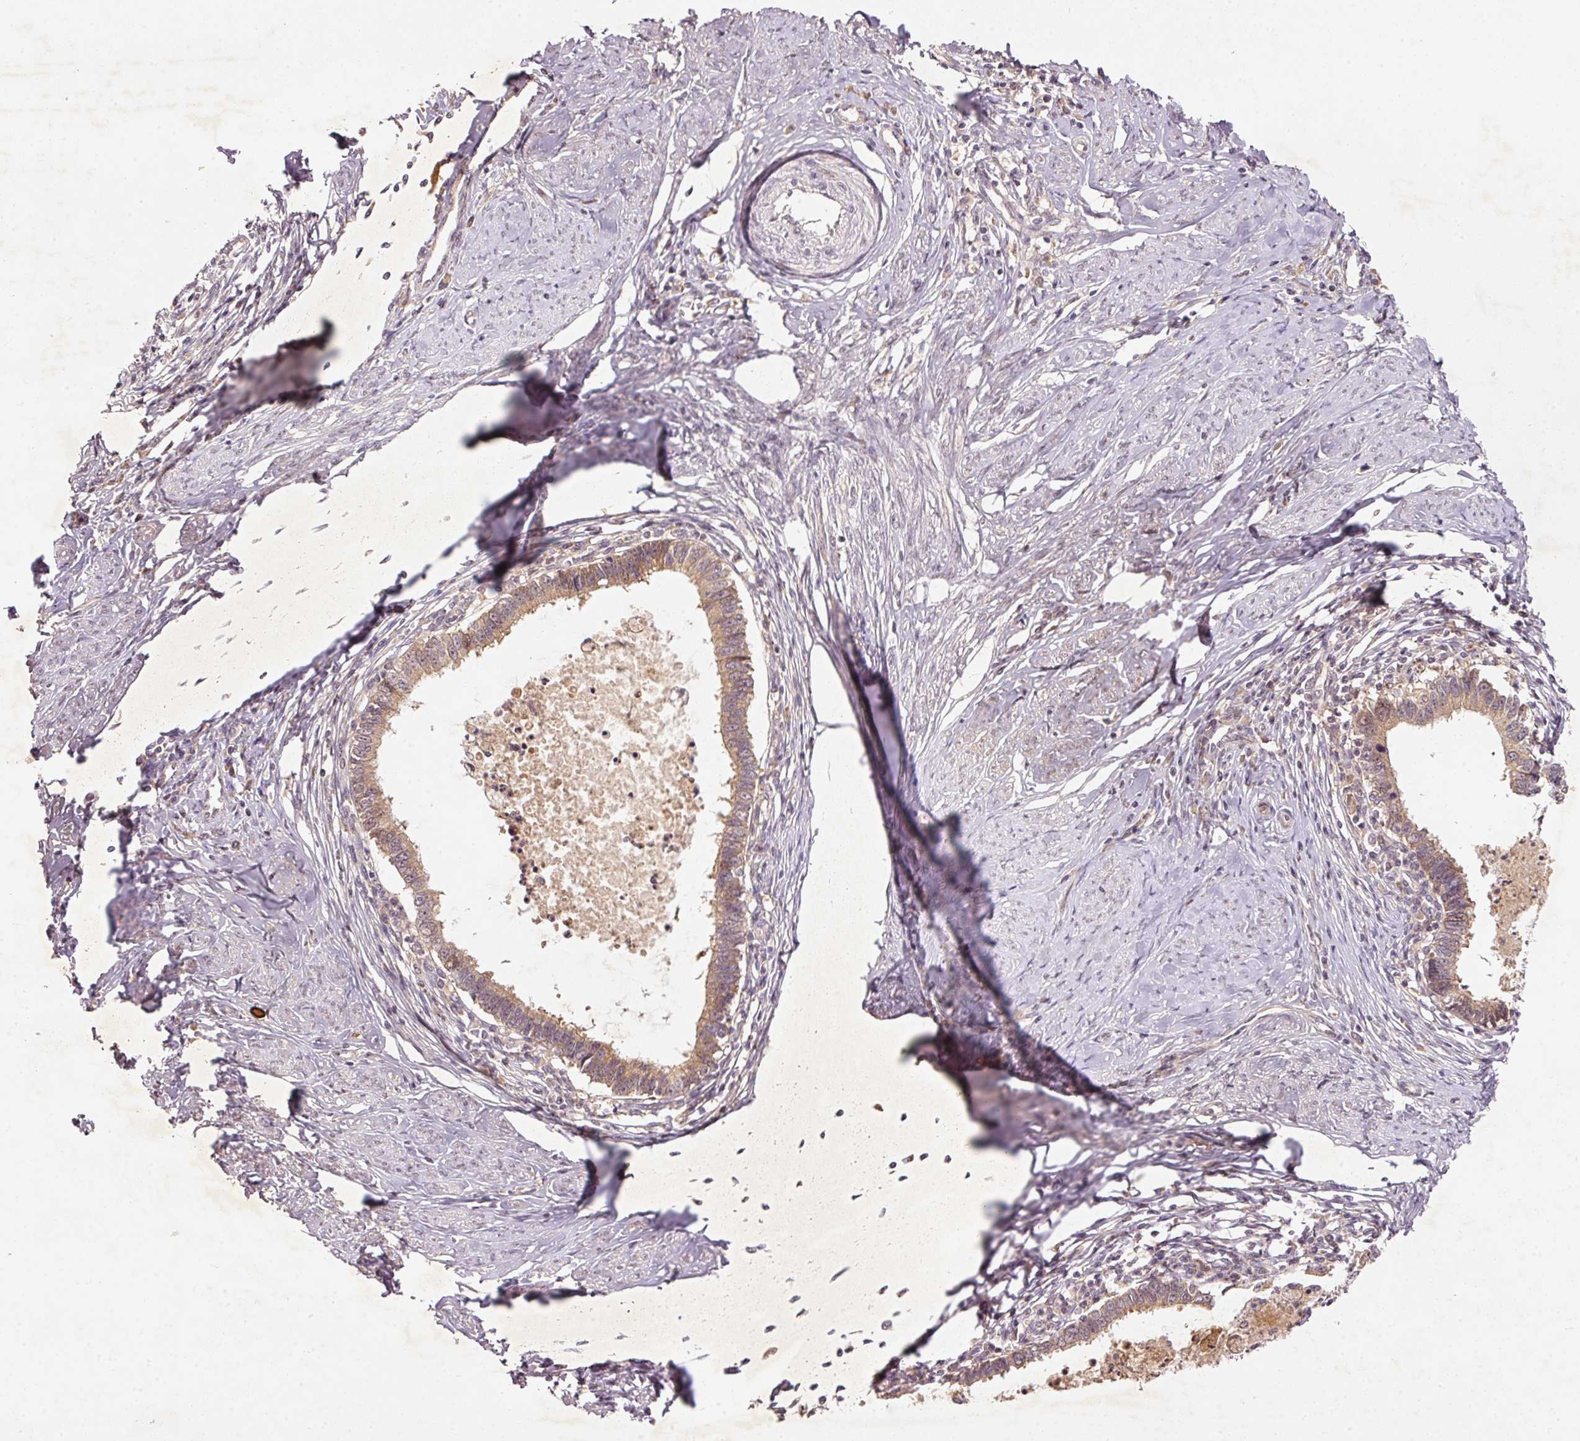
{"staining": {"intensity": "moderate", "quantity": ">75%", "location": "cytoplasmic/membranous"}, "tissue": "cervical cancer", "cell_type": "Tumor cells", "image_type": "cancer", "snomed": [{"axis": "morphology", "description": "Adenocarcinoma, NOS"}, {"axis": "topography", "description": "Cervix"}], "caption": "IHC micrograph of neoplastic tissue: cervical adenocarcinoma stained using immunohistochemistry (IHC) exhibits medium levels of moderate protein expression localized specifically in the cytoplasmic/membranous of tumor cells, appearing as a cytoplasmic/membranous brown color.", "gene": "PCDHB1", "patient": {"sex": "female", "age": 36}}